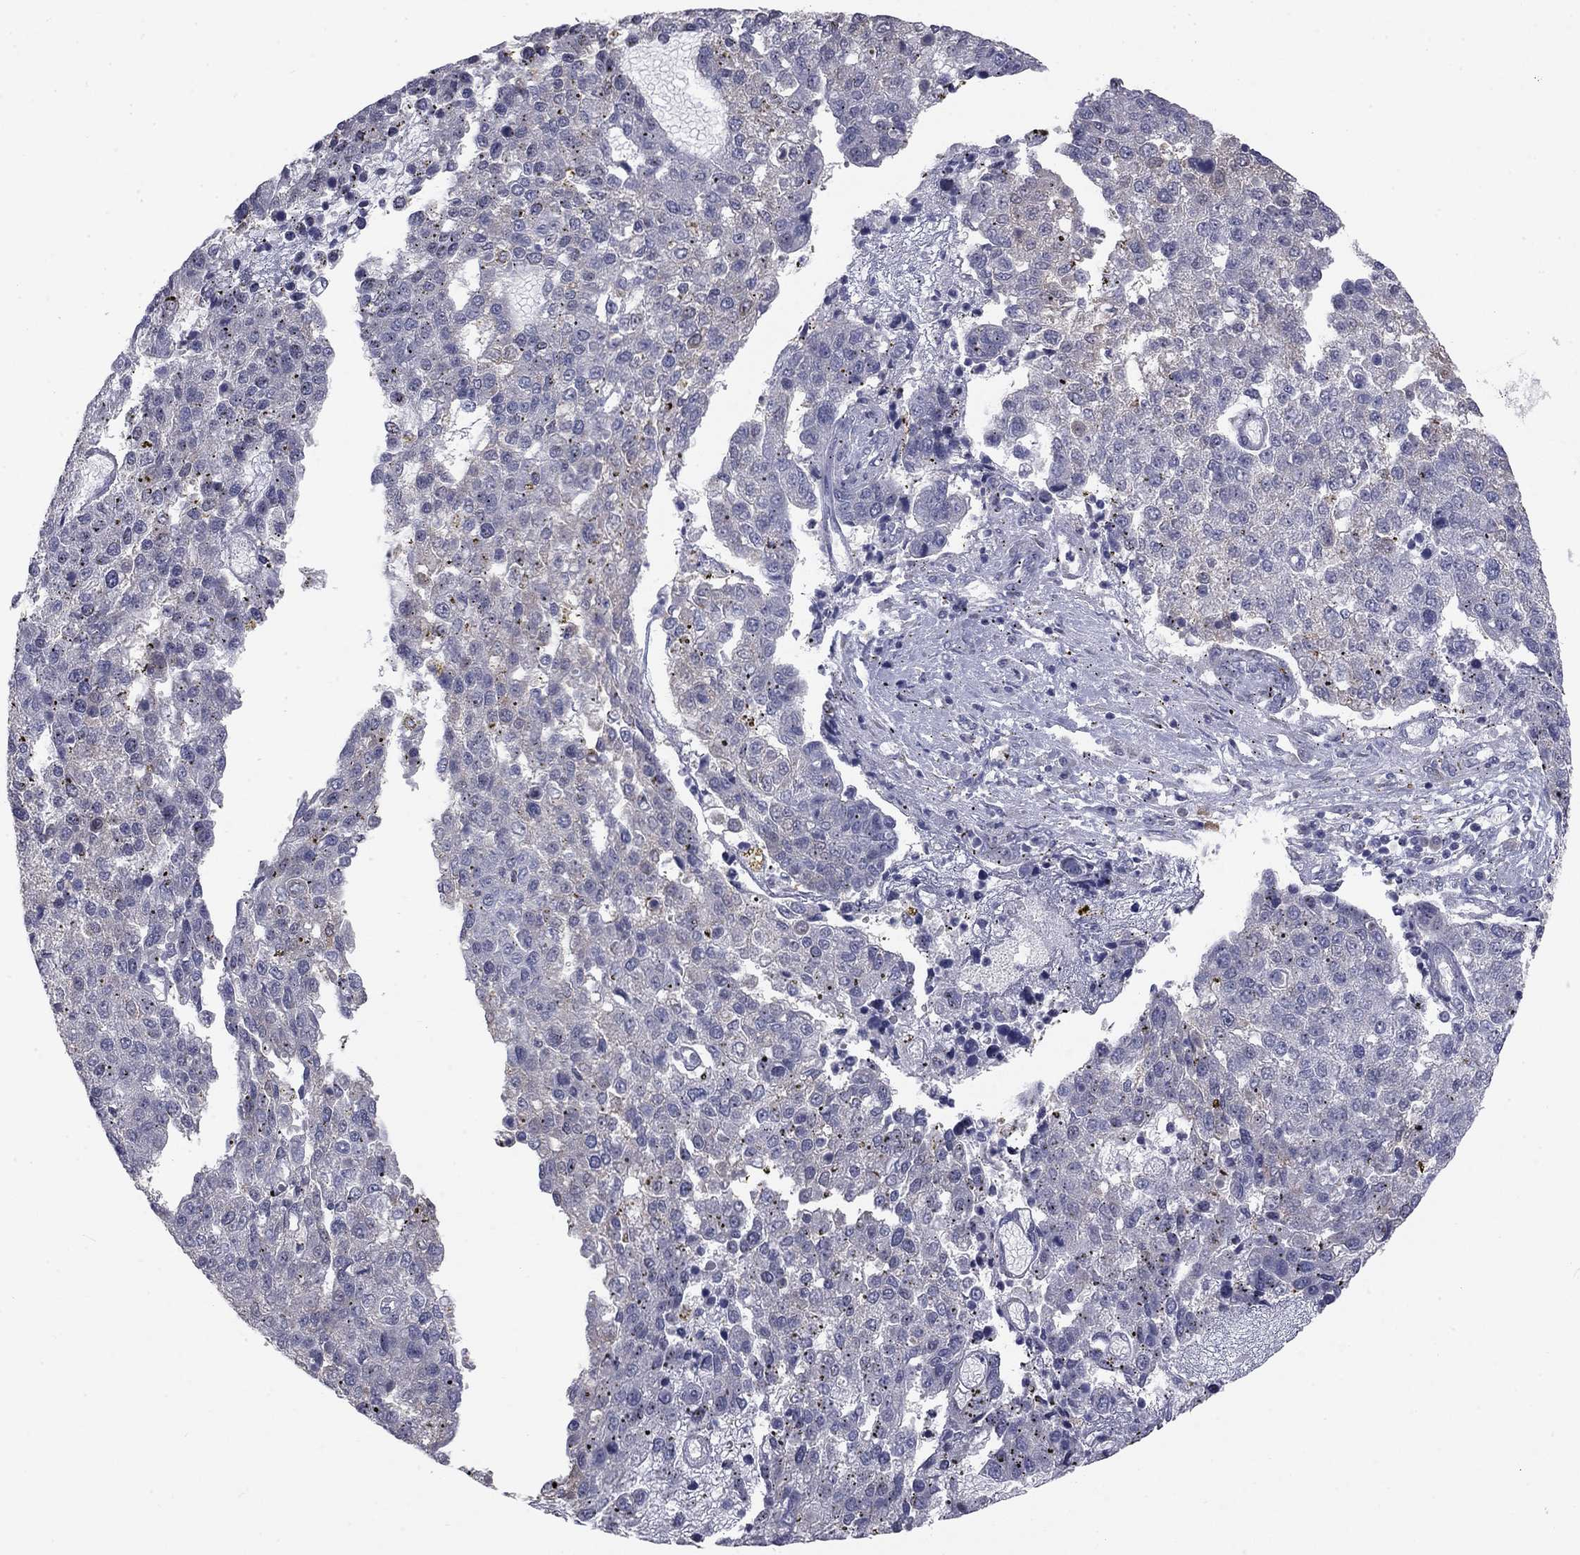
{"staining": {"intensity": "negative", "quantity": "none", "location": "none"}, "tissue": "pancreatic cancer", "cell_type": "Tumor cells", "image_type": "cancer", "snomed": [{"axis": "morphology", "description": "Adenocarcinoma, NOS"}, {"axis": "topography", "description": "Pancreas"}], "caption": "DAB (3,3'-diaminobenzidine) immunohistochemical staining of human pancreatic cancer (adenocarcinoma) exhibits no significant staining in tumor cells.", "gene": "PRRT2", "patient": {"sex": "female", "age": 61}}